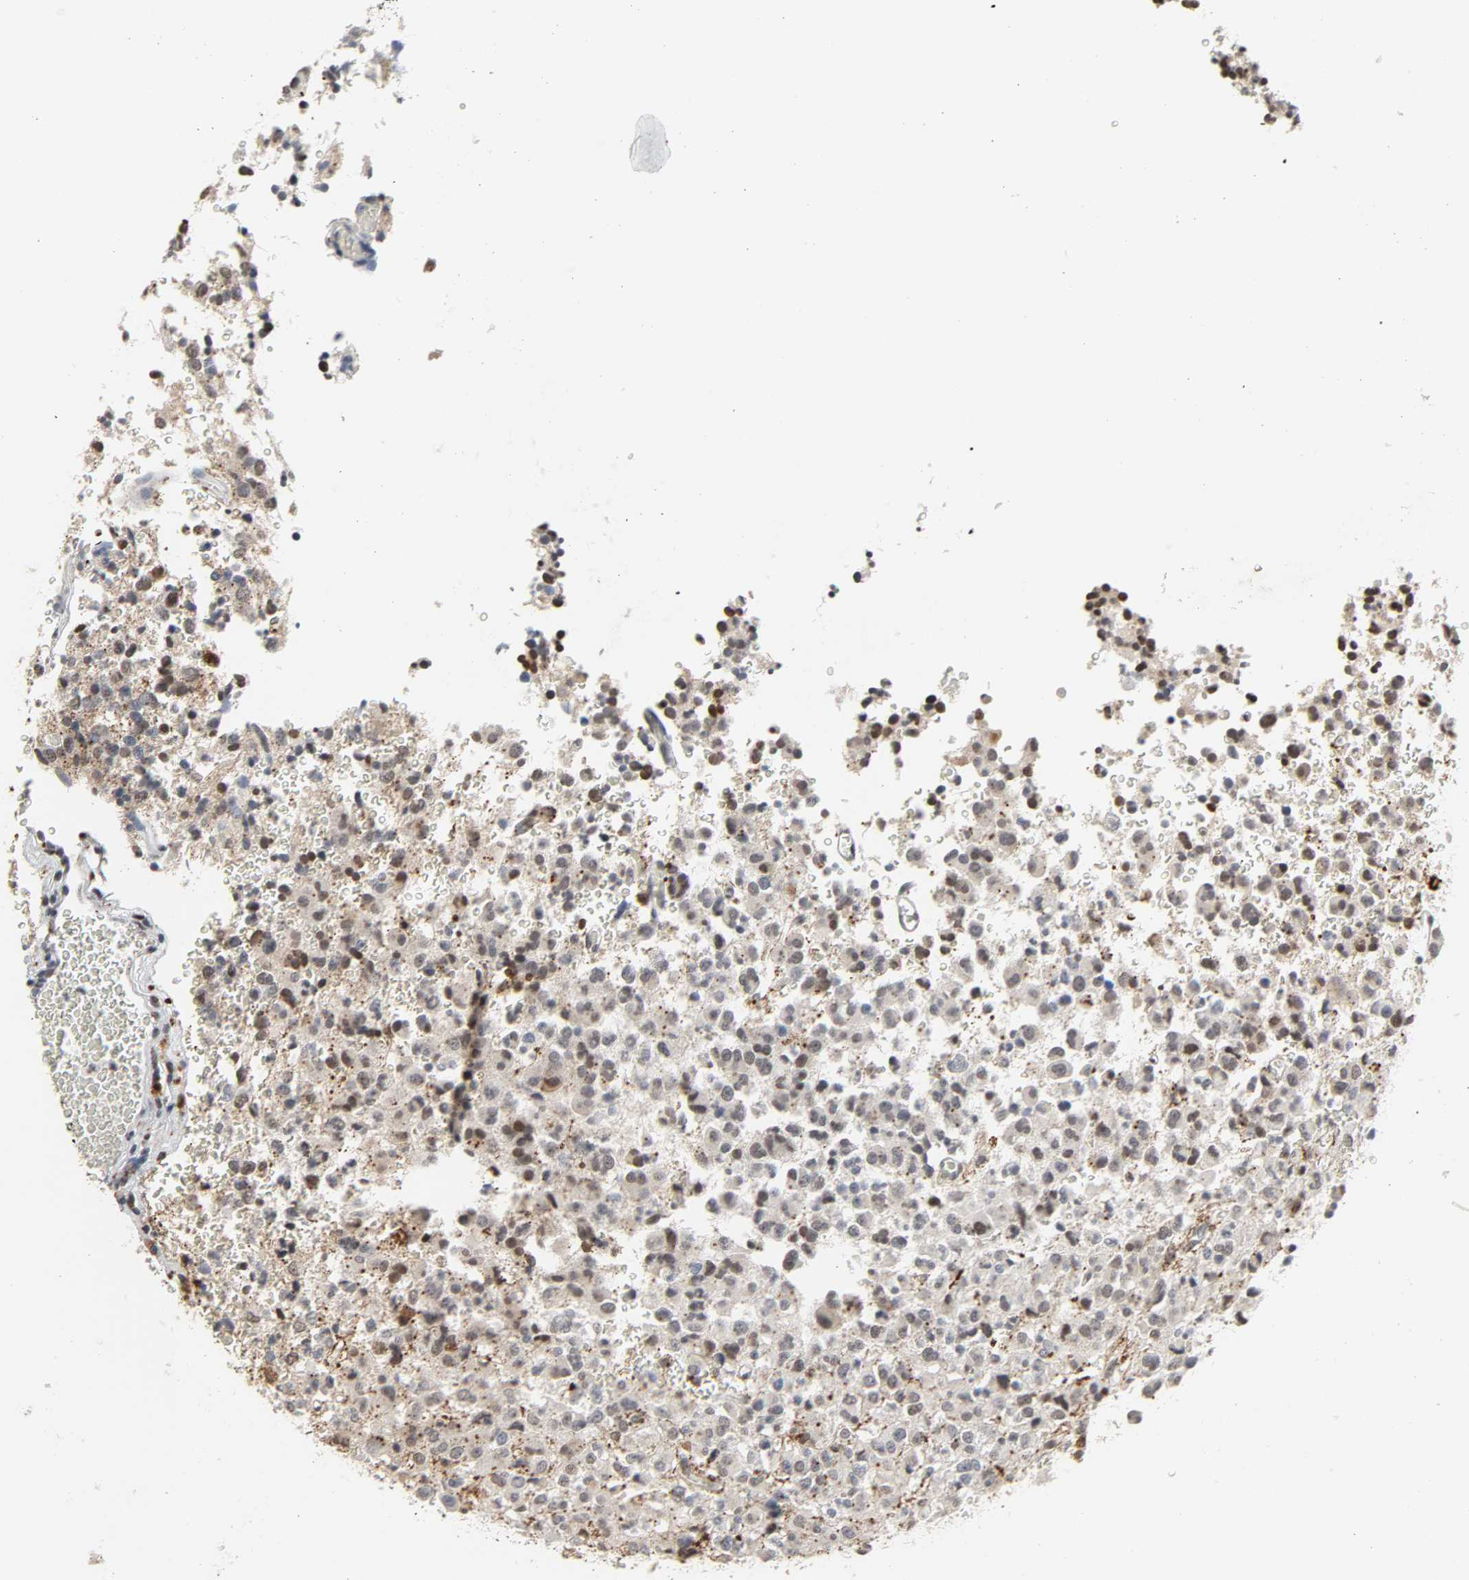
{"staining": {"intensity": "weak", "quantity": "25%-75%", "location": "nuclear"}, "tissue": "glioma", "cell_type": "Tumor cells", "image_type": "cancer", "snomed": [{"axis": "morphology", "description": "Glioma, malignant, High grade"}, {"axis": "topography", "description": "pancreas cauda"}], "caption": "IHC staining of glioma, which shows low levels of weak nuclear expression in approximately 25%-75% of tumor cells indicating weak nuclear protein expression. The staining was performed using DAB (brown) for protein detection and nuclei were counterstained in hematoxylin (blue).", "gene": "DAZAP1", "patient": {"sex": "male", "age": 60}}